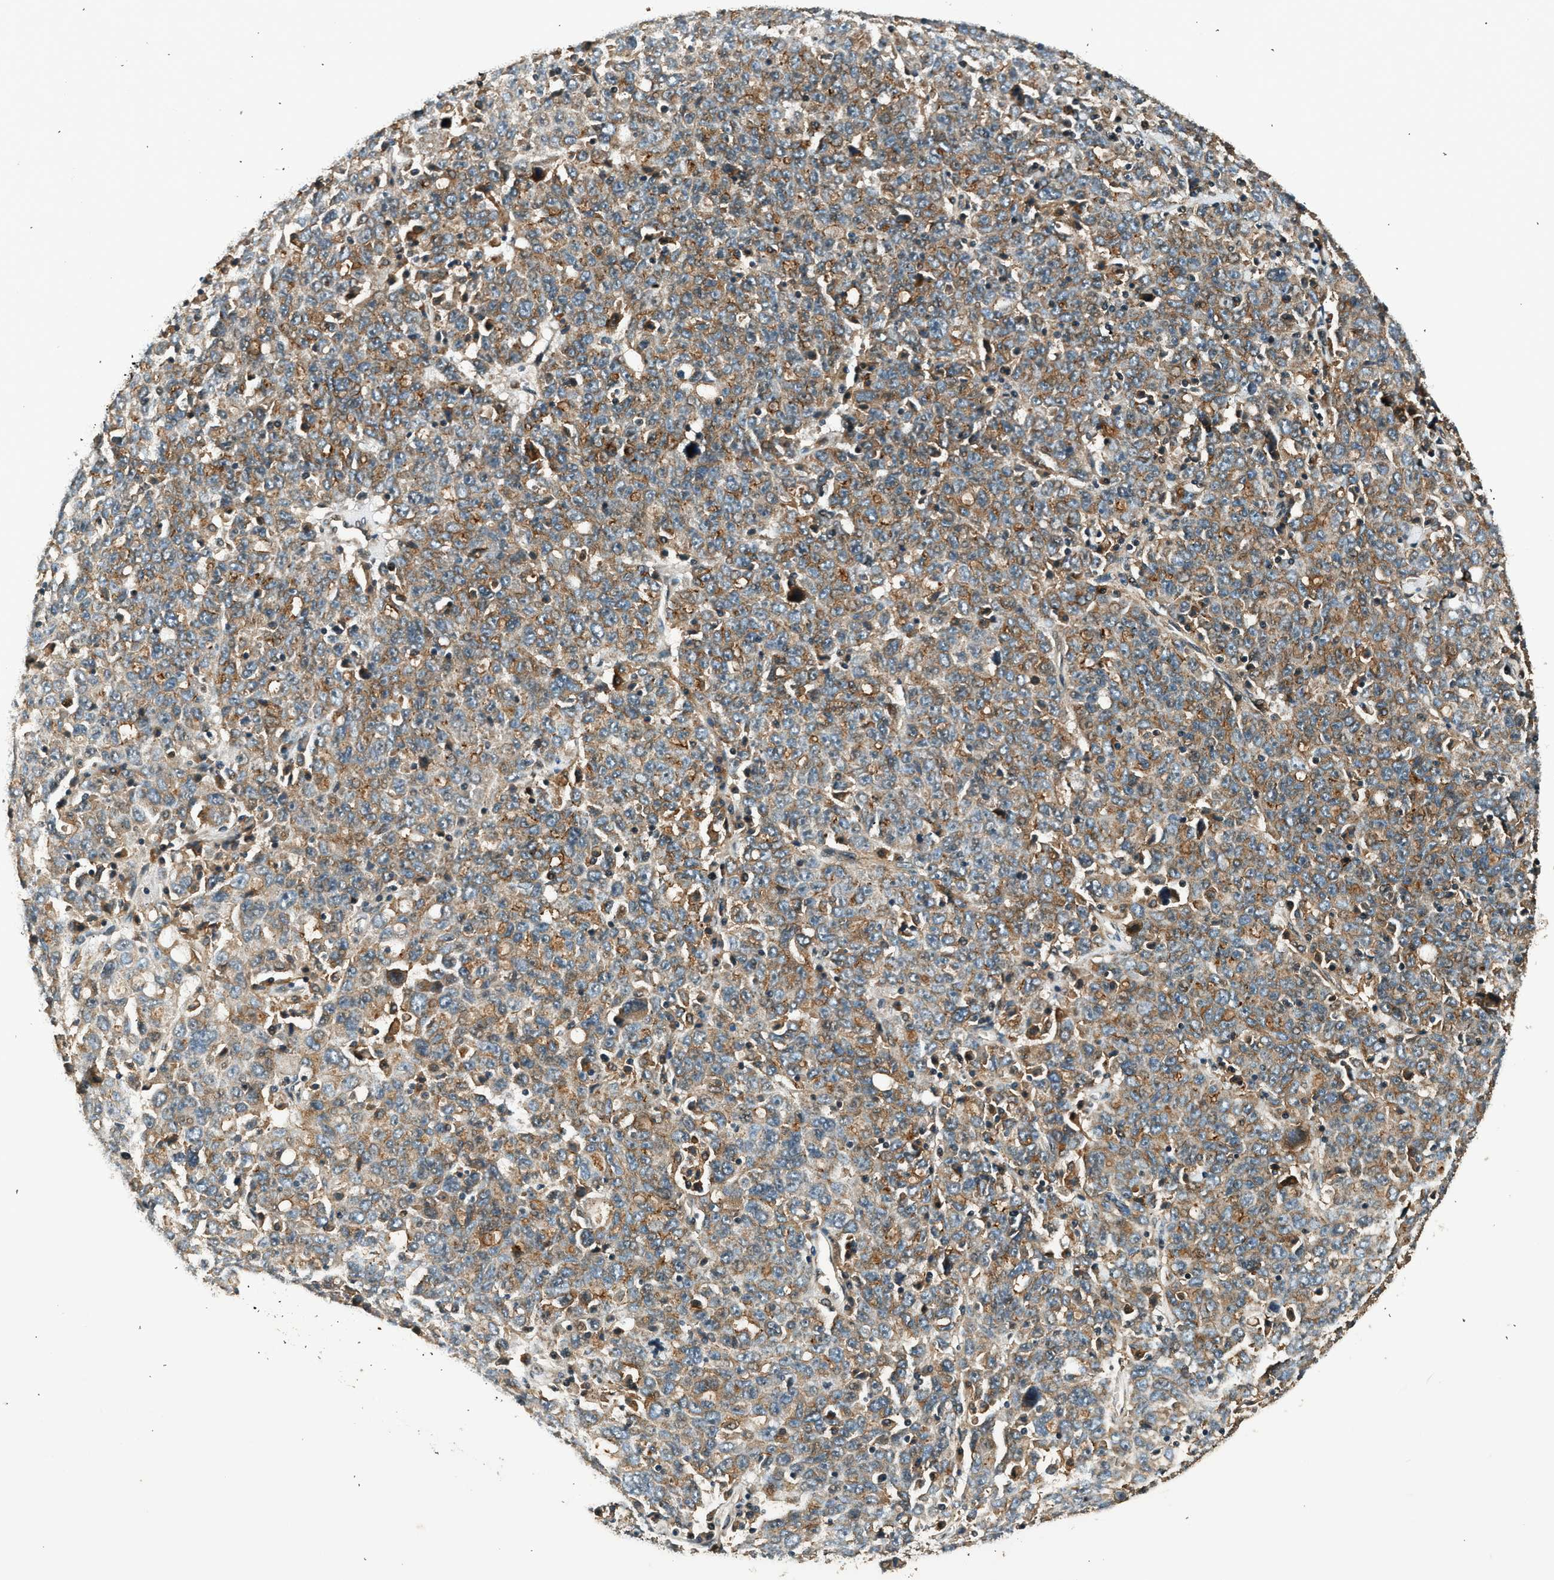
{"staining": {"intensity": "moderate", "quantity": ">75%", "location": "cytoplasmic/membranous"}, "tissue": "ovarian cancer", "cell_type": "Tumor cells", "image_type": "cancer", "snomed": [{"axis": "morphology", "description": "Carcinoma, endometroid"}, {"axis": "topography", "description": "Ovary"}], "caption": "Ovarian cancer (endometroid carcinoma) stained with IHC demonstrates moderate cytoplasmic/membranous positivity in approximately >75% of tumor cells. The protein of interest is stained brown, and the nuclei are stained in blue (DAB IHC with brightfield microscopy, high magnification).", "gene": "ARHGEF11", "patient": {"sex": "female", "age": 62}}